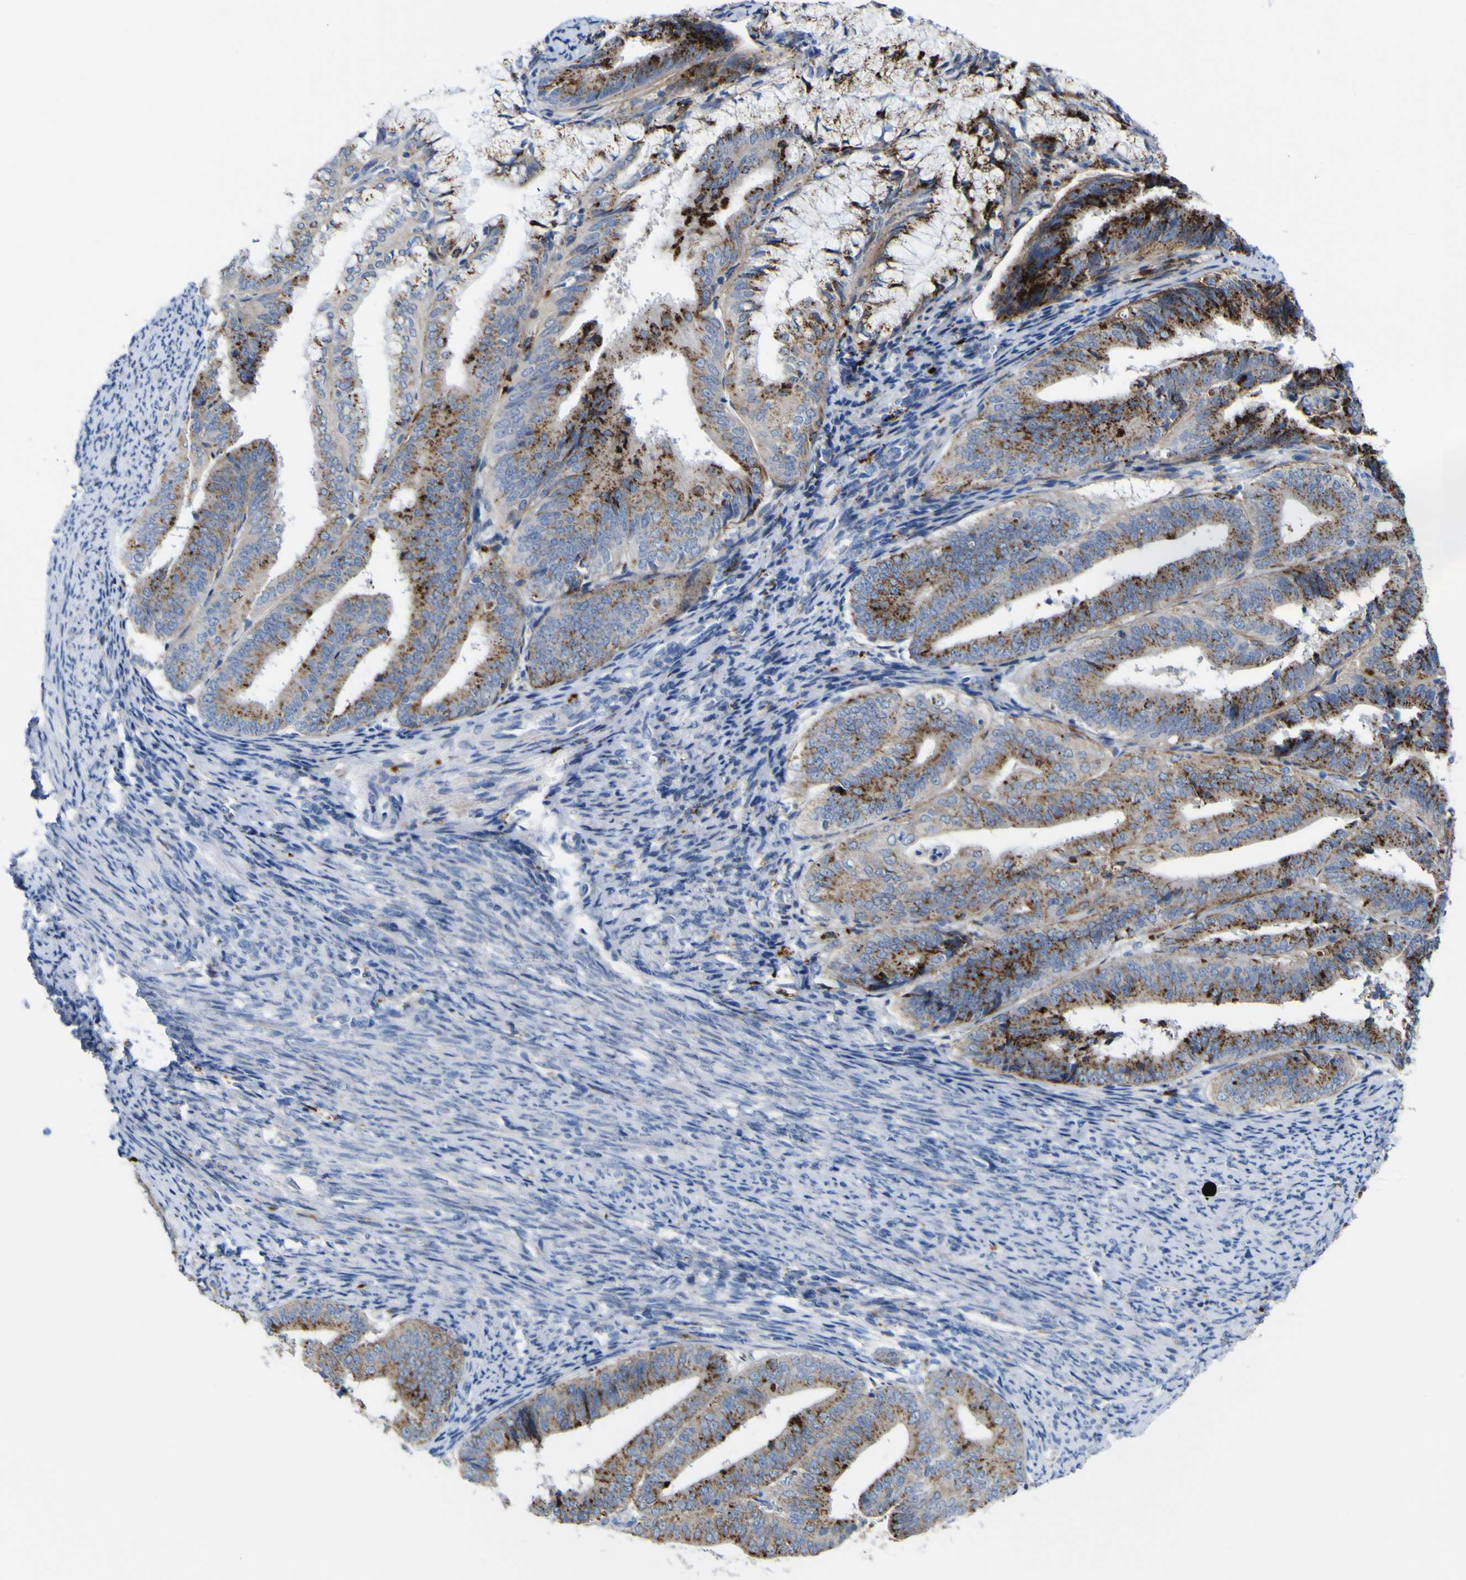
{"staining": {"intensity": "moderate", "quantity": ">75%", "location": "cytoplasmic/membranous"}, "tissue": "endometrial cancer", "cell_type": "Tumor cells", "image_type": "cancer", "snomed": [{"axis": "morphology", "description": "Adenocarcinoma, NOS"}, {"axis": "topography", "description": "Endometrium"}], "caption": "Endometrial cancer (adenocarcinoma) stained with immunohistochemistry reveals moderate cytoplasmic/membranous staining in approximately >75% of tumor cells.", "gene": "PTPRF", "patient": {"sex": "female", "age": 63}}